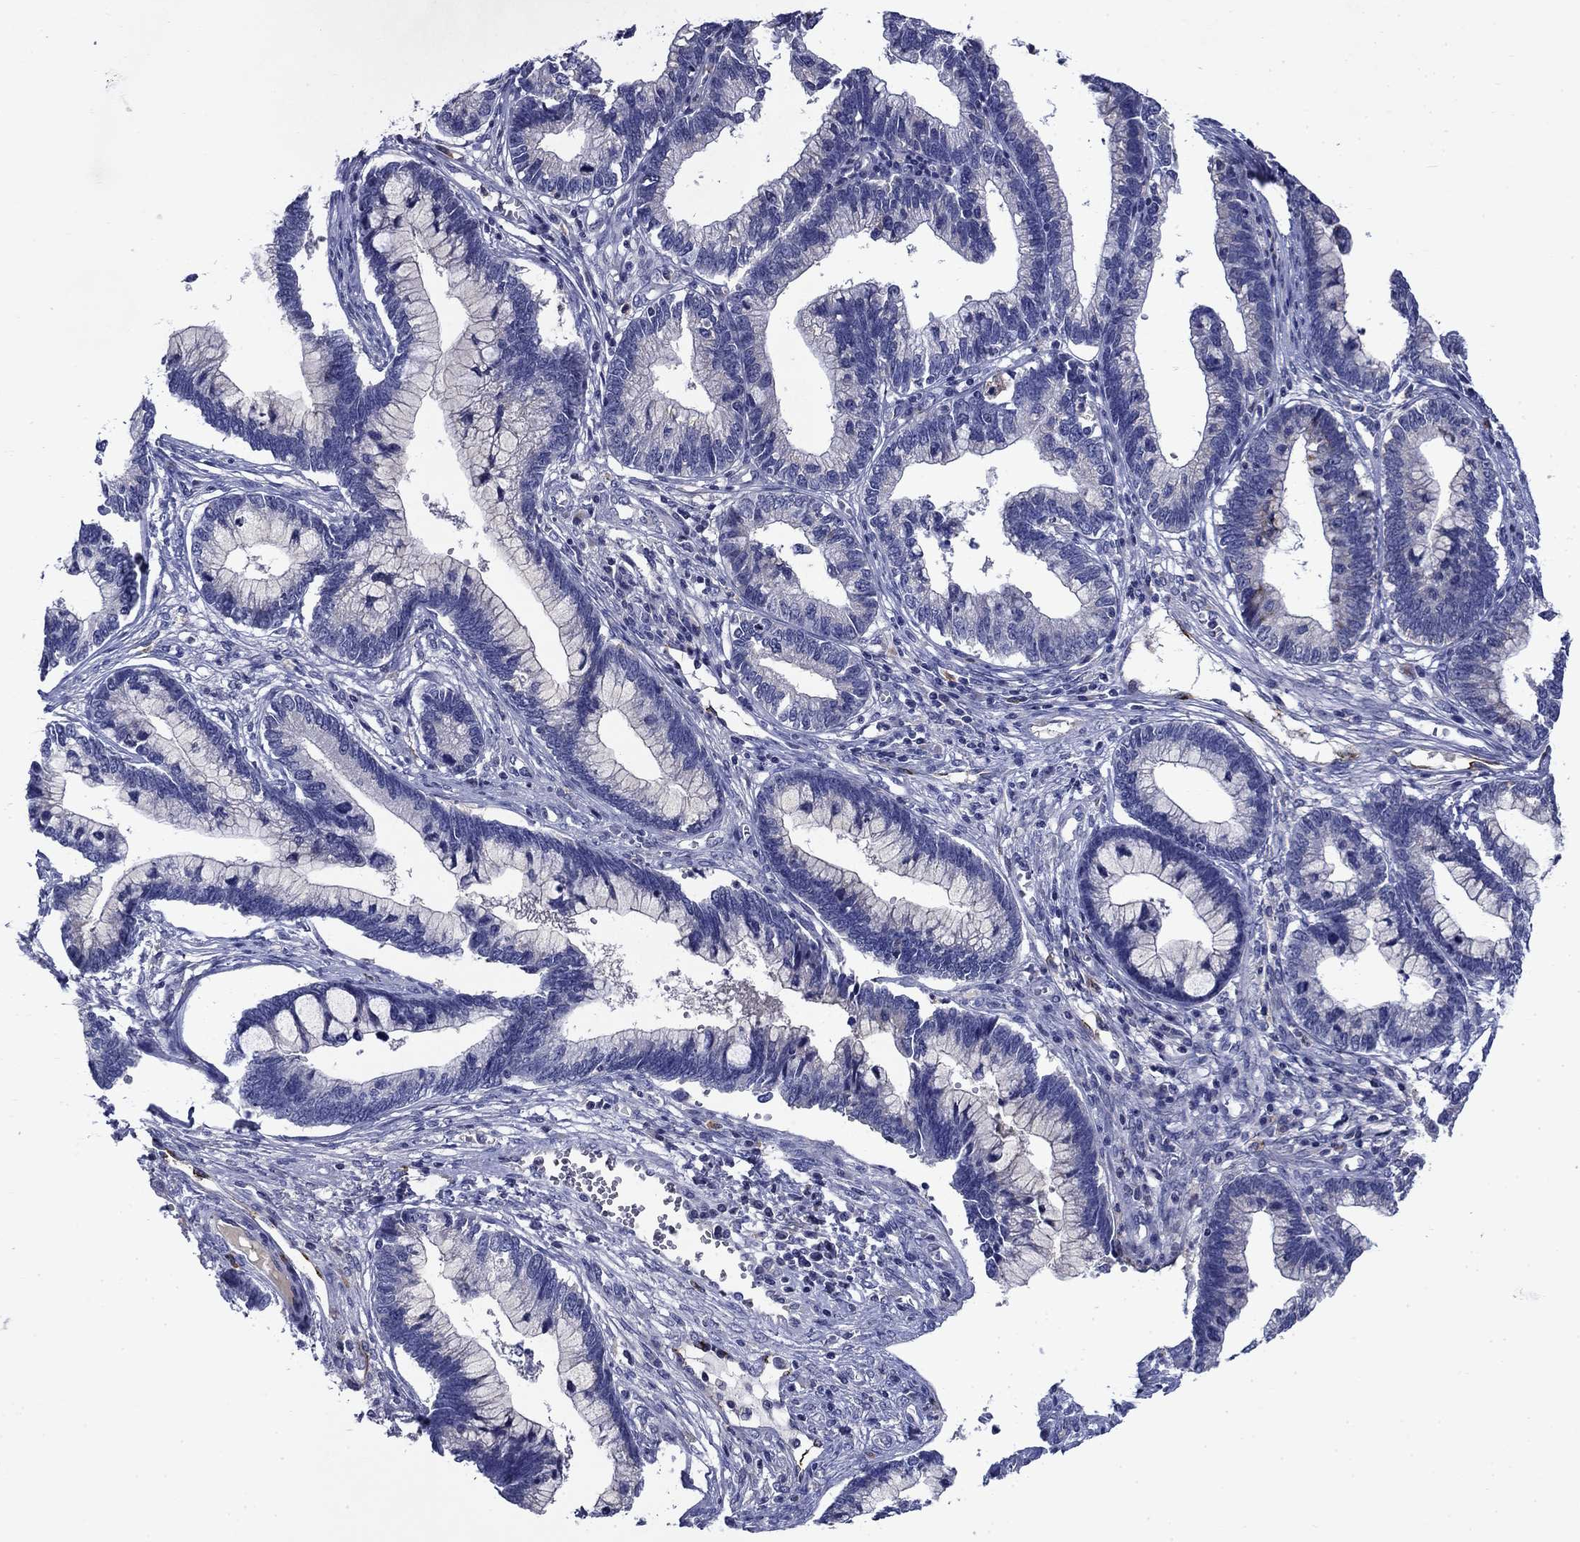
{"staining": {"intensity": "negative", "quantity": "none", "location": "none"}, "tissue": "cervical cancer", "cell_type": "Tumor cells", "image_type": "cancer", "snomed": [{"axis": "morphology", "description": "Adenocarcinoma, NOS"}, {"axis": "topography", "description": "Cervix"}], "caption": "Human adenocarcinoma (cervical) stained for a protein using immunohistochemistry displays no expression in tumor cells.", "gene": "STAB2", "patient": {"sex": "female", "age": 44}}